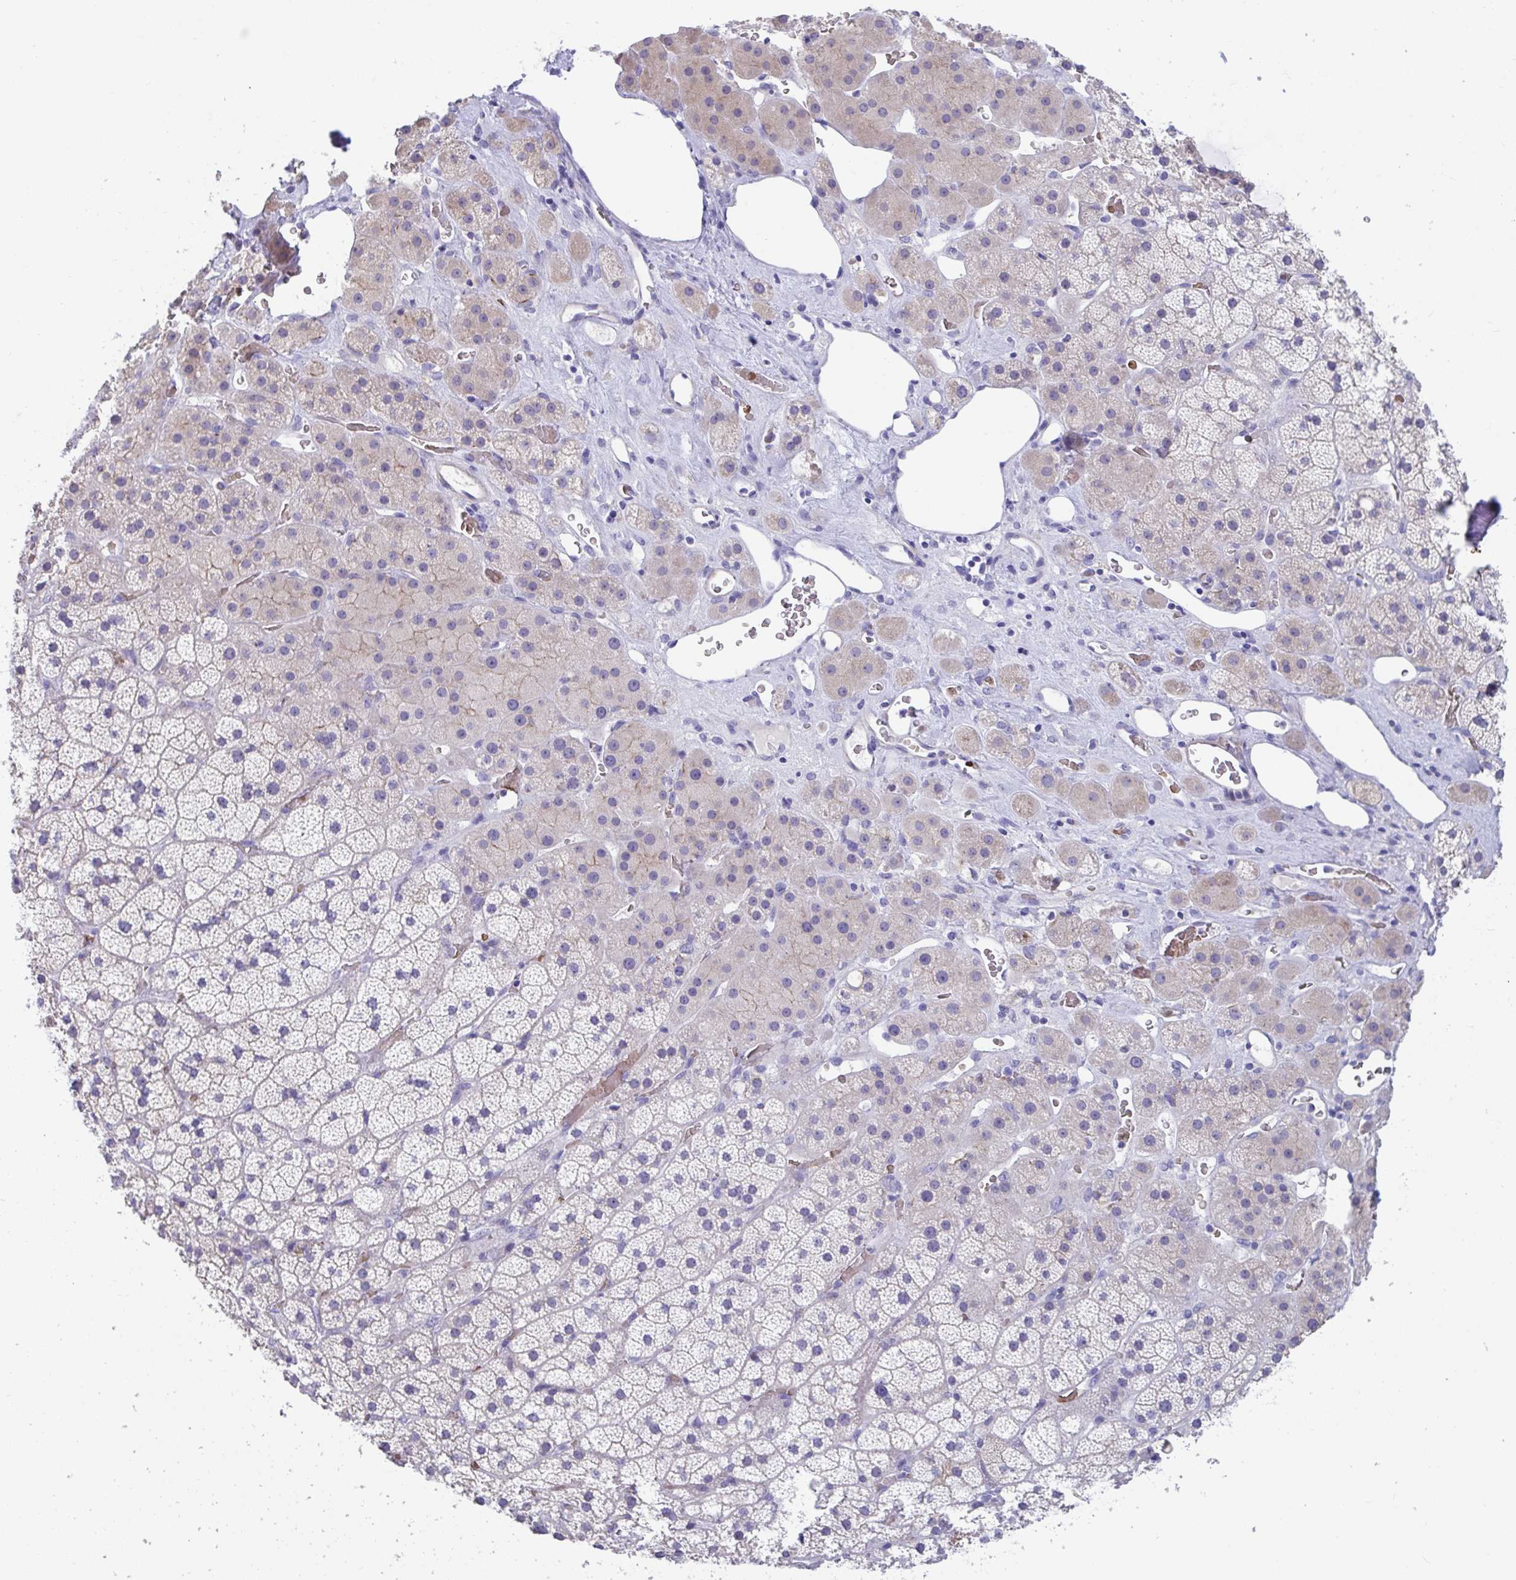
{"staining": {"intensity": "negative", "quantity": "none", "location": "none"}, "tissue": "adrenal gland", "cell_type": "Glandular cells", "image_type": "normal", "snomed": [{"axis": "morphology", "description": "Normal tissue, NOS"}, {"axis": "topography", "description": "Adrenal gland"}], "caption": "DAB immunohistochemical staining of unremarkable adrenal gland exhibits no significant positivity in glandular cells. (DAB immunohistochemistry with hematoxylin counter stain).", "gene": "TTC30A", "patient": {"sex": "male", "age": 57}}